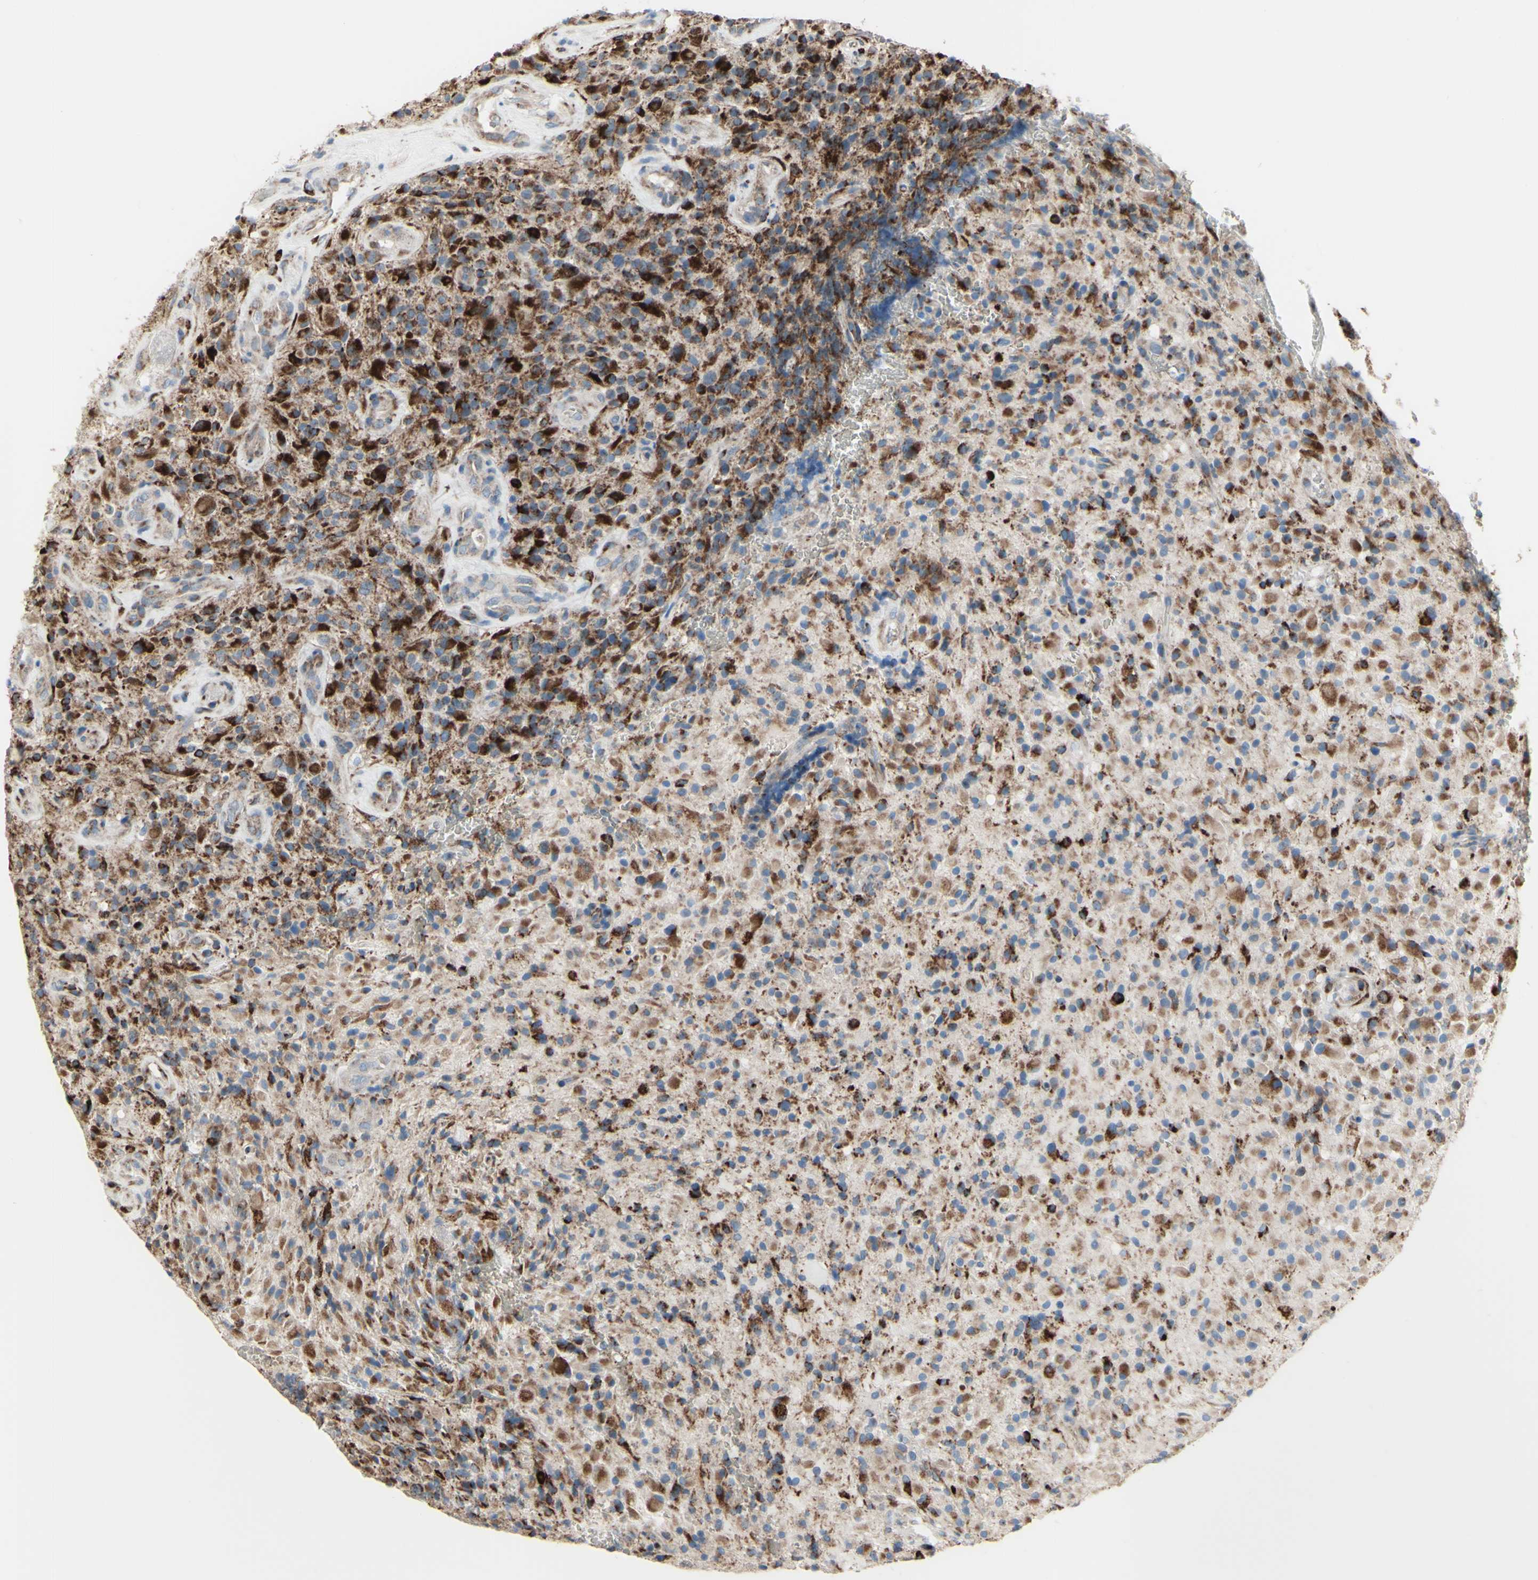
{"staining": {"intensity": "strong", "quantity": "25%-75%", "location": "cytoplasmic/membranous"}, "tissue": "glioma", "cell_type": "Tumor cells", "image_type": "cancer", "snomed": [{"axis": "morphology", "description": "Glioma, malignant, High grade"}, {"axis": "topography", "description": "Brain"}], "caption": "The histopathology image reveals staining of high-grade glioma (malignant), revealing strong cytoplasmic/membranous protein positivity (brown color) within tumor cells.", "gene": "AGPAT5", "patient": {"sex": "male", "age": 71}}